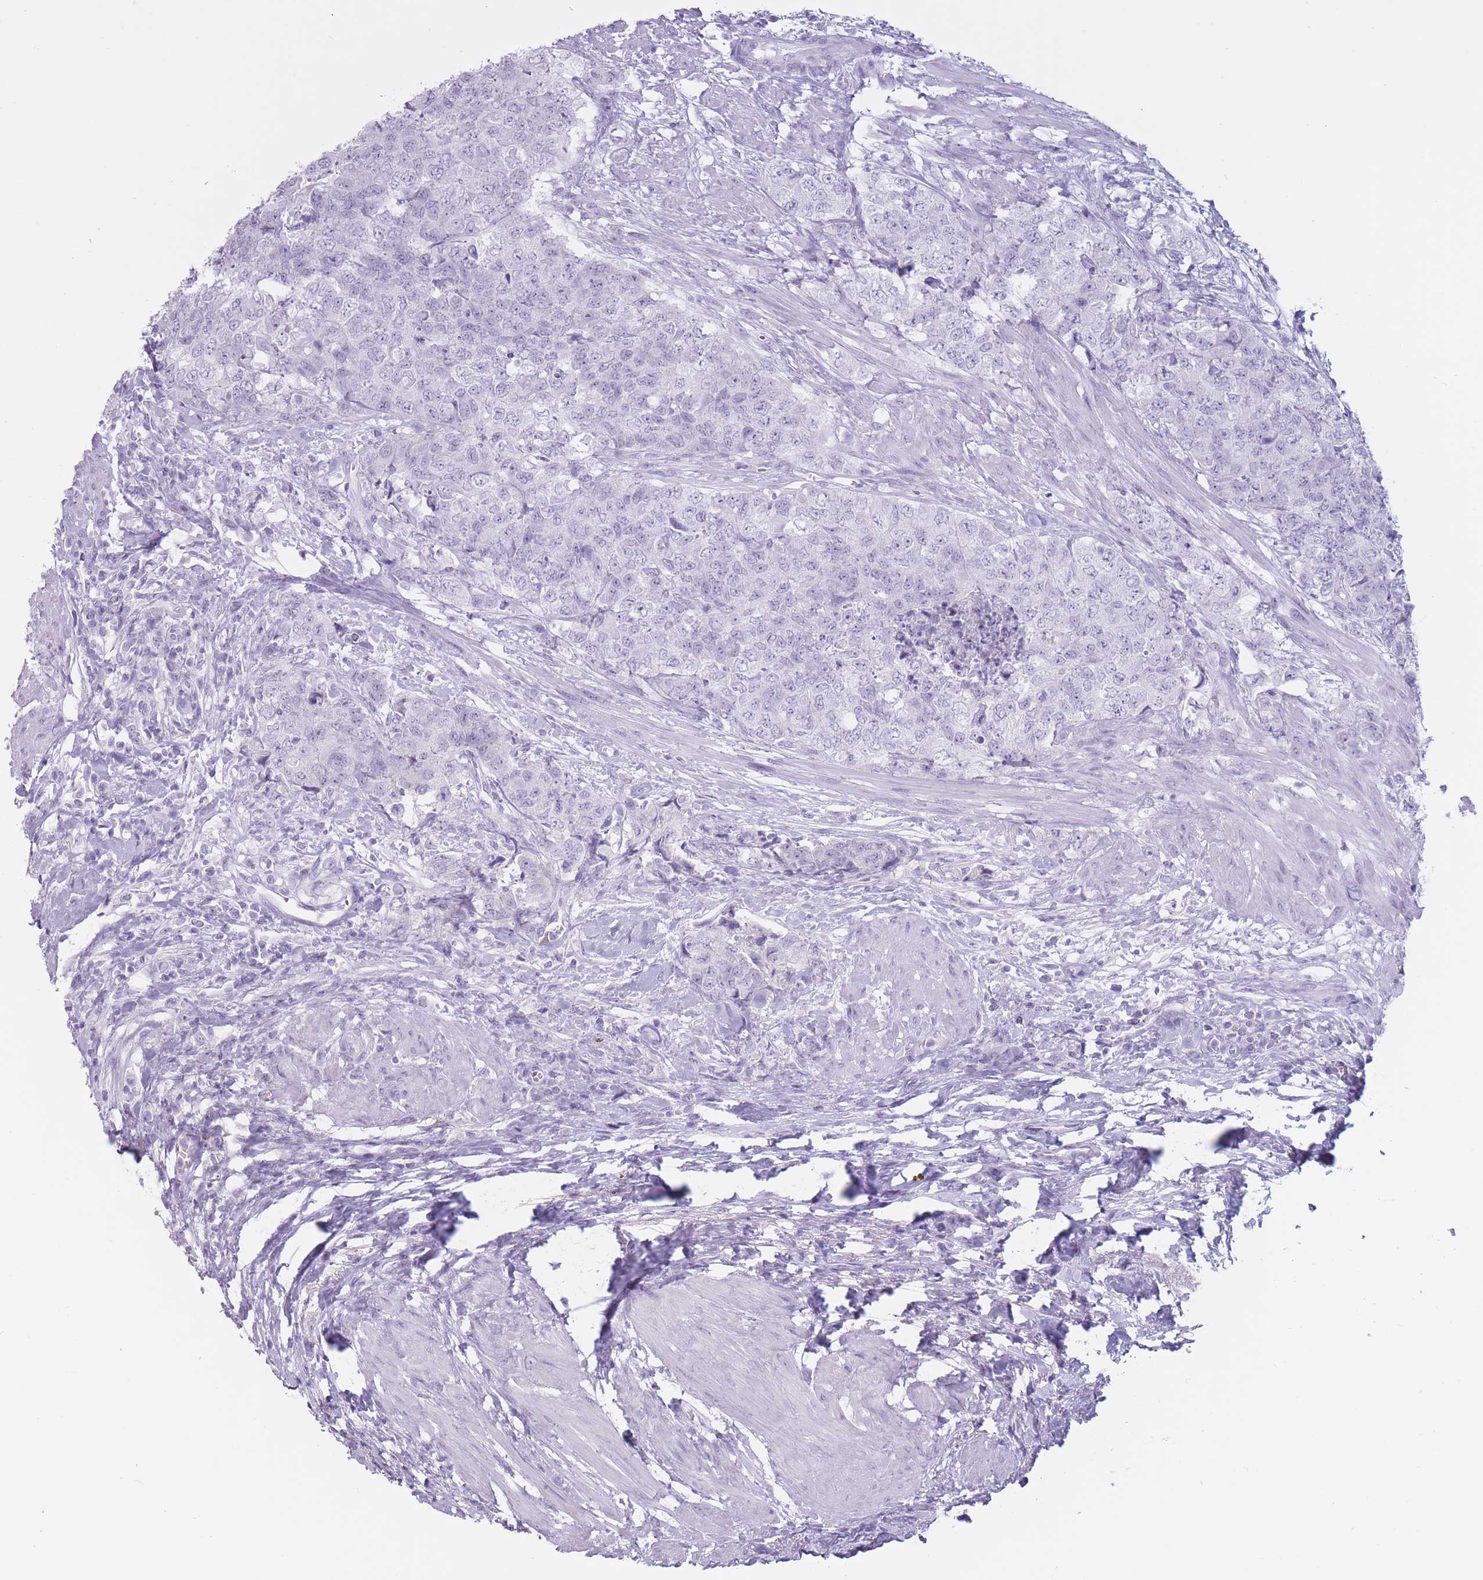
{"staining": {"intensity": "negative", "quantity": "none", "location": "none"}, "tissue": "urothelial cancer", "cell_type": "Tumor cells", "image_type": "cancer", "snomed": [{"axis": "morphology", "description": "Urothelial carcinoma, High grade"}, {"axis": "topography", "description": "Urinary bladder"}], "caption": "Immunohistochemistry of urothelial cancer demonstrates no expression in tumor cells. (Stains: DAB IHC with hematoxylin counter stain, Microscopy: brightfield microscopy at high magnification).", "gene": "PNMA3", "patient": {"sex": "female", "age": 78}}